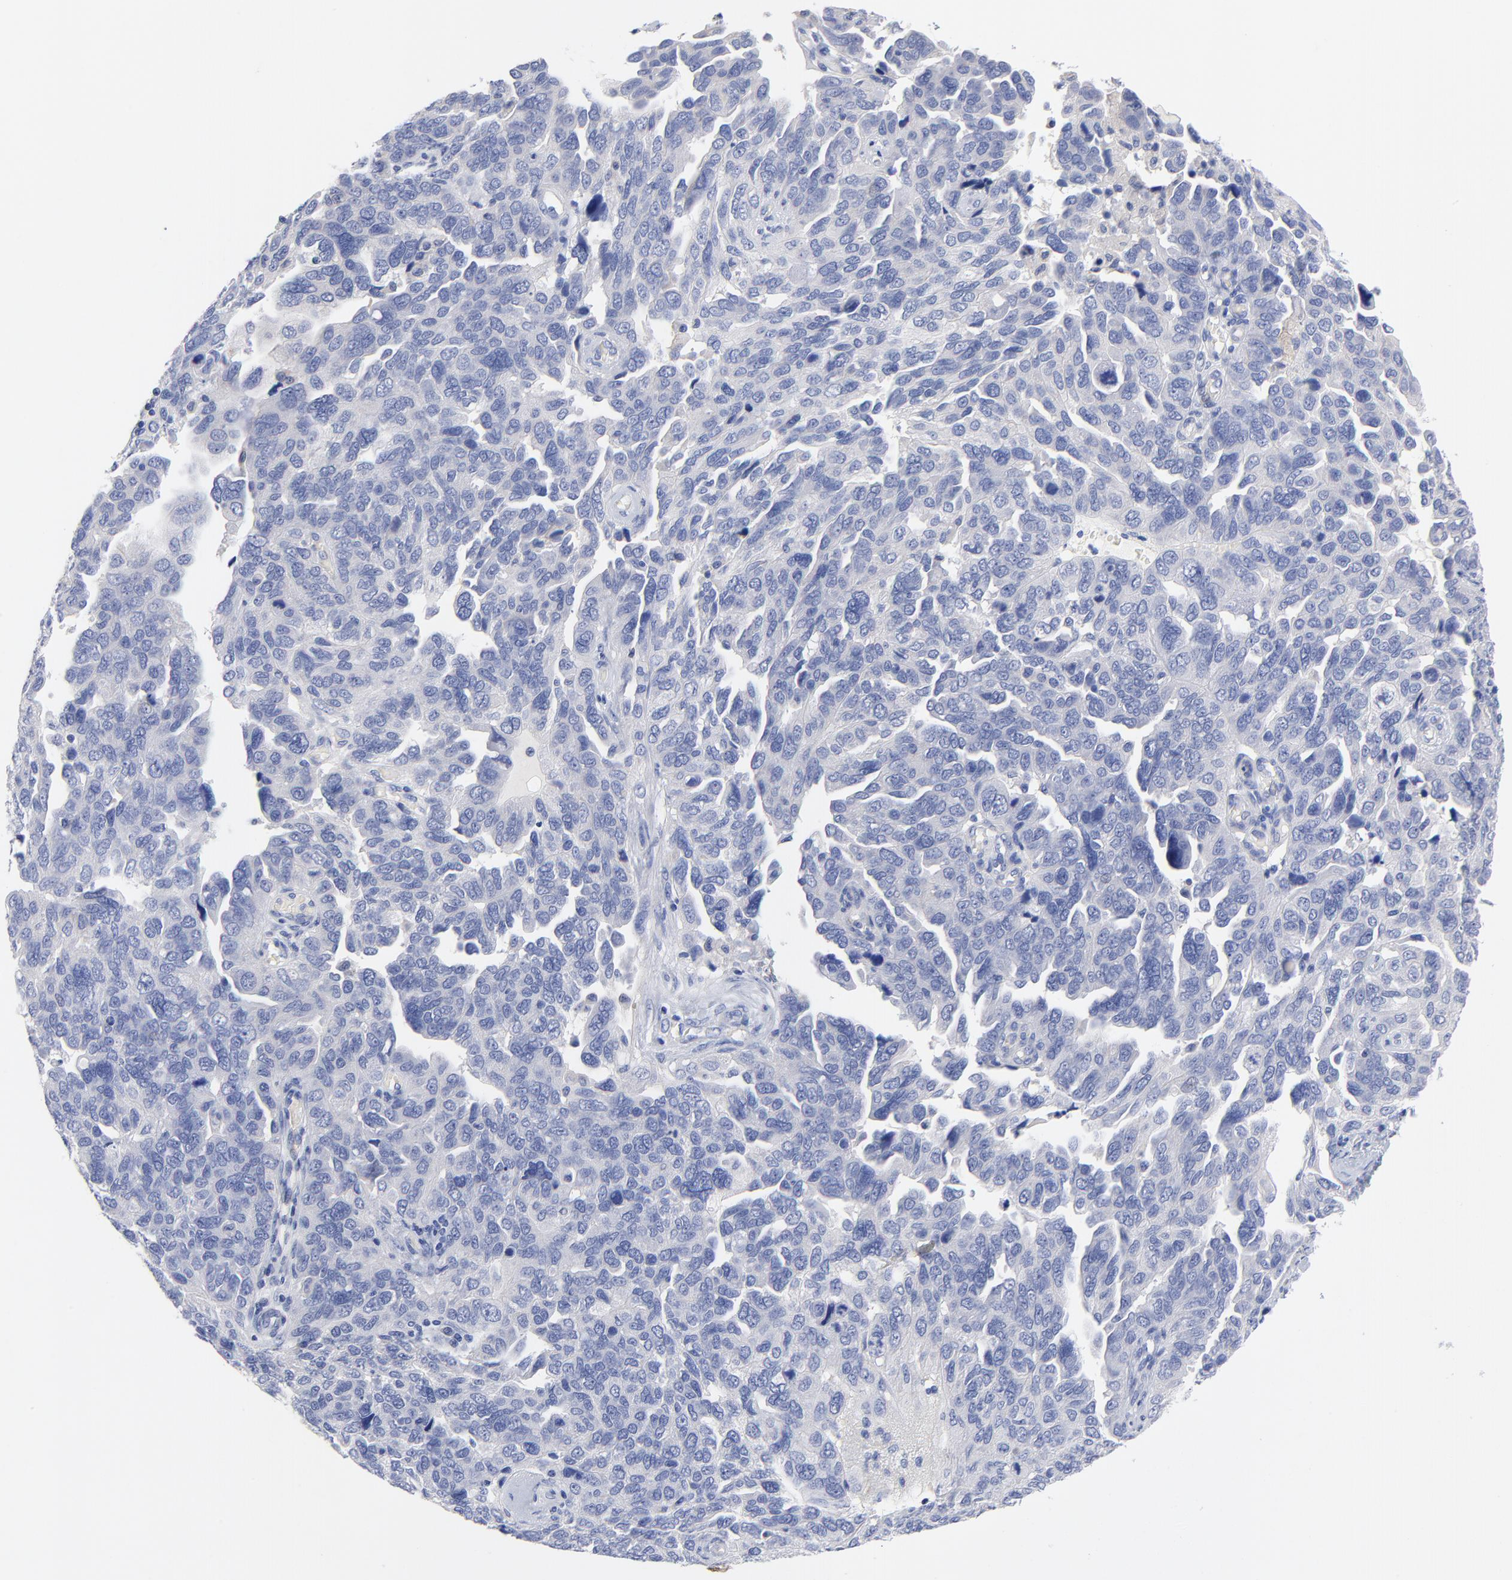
{"staining": {"intensity": "negative", "quantity": "none", "location": "none"}, "tissue": "ovarian cancer", "cell_type": "Tumor cells", "image_type": "cancer", "snomed": [{"axis": "morphology", "description": "Cystadenocarcinoma, serous, NOS"}, {"axis": "topography", "description": "Ovary"}], "caption": "Protein analysis of serous cystadenocarcinoma (ovarian) shows no significant expression in tumor cells.", "gene": "FBXO10", "patient": {"sex": "female", "age": 64}}